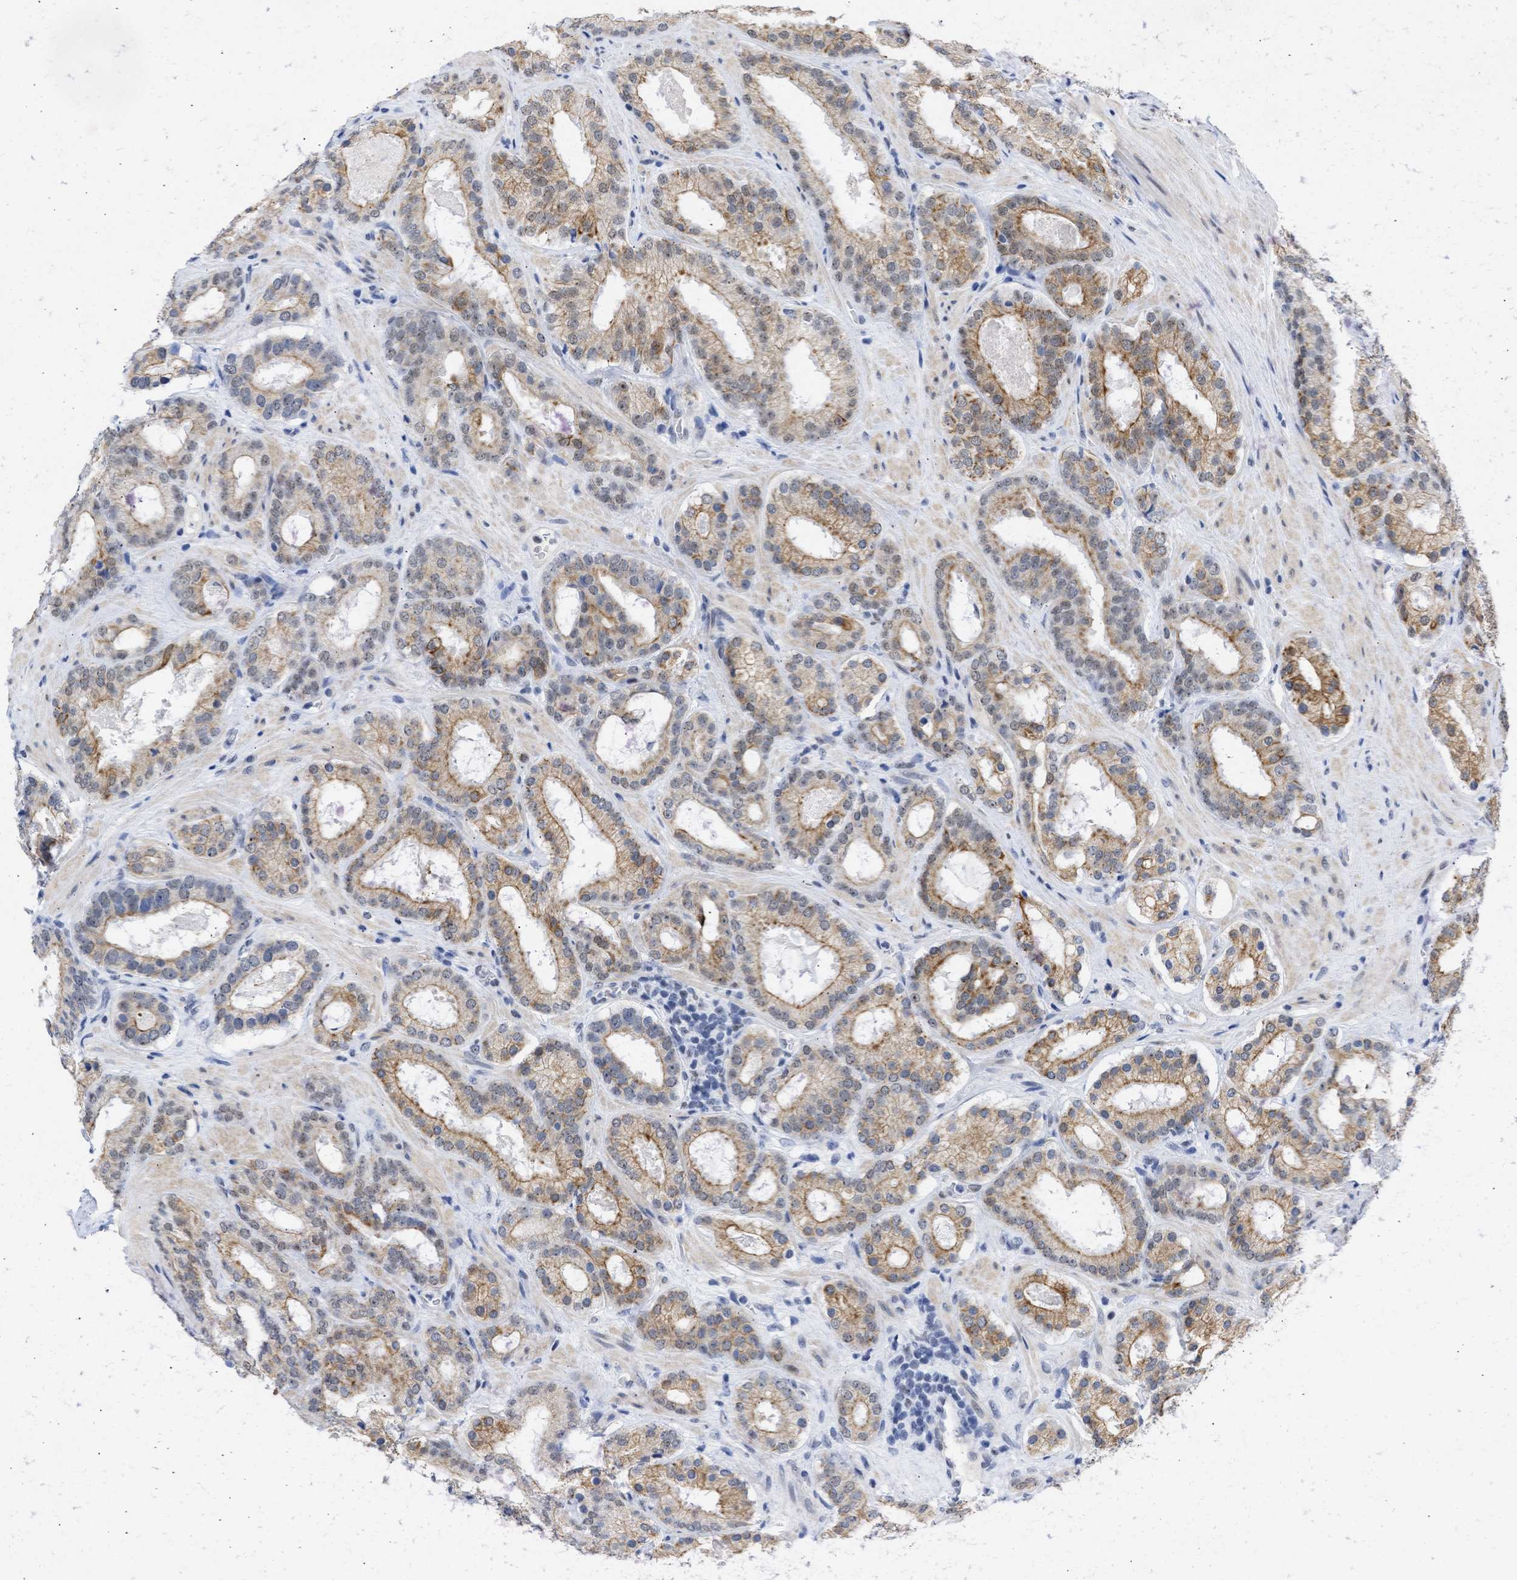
{"staining": {"intensity": "moderate", "quantity": ">75%", "location": "cytoplasmic/membranous,nuclear"}, "tissue": "prostate cancer", "cell_type": "Tumor cells", "image_type": "cancer", "snomed": [{"axis": "morphology", "description": "Adenocarcinoma, Low grade"}, {"axis": "topography", "description": "Prostate"}], "caption": "This photomicrograph demonstrates immunohistochemistry staining of prostate cancer (low-grade adenocarcinoma), with medium moderate cytoplasmic/membranous and nuclear staining in about >75% of tumor cells.", "gene": "DDX41", "patient": {"sex": "male", "age": 69}}